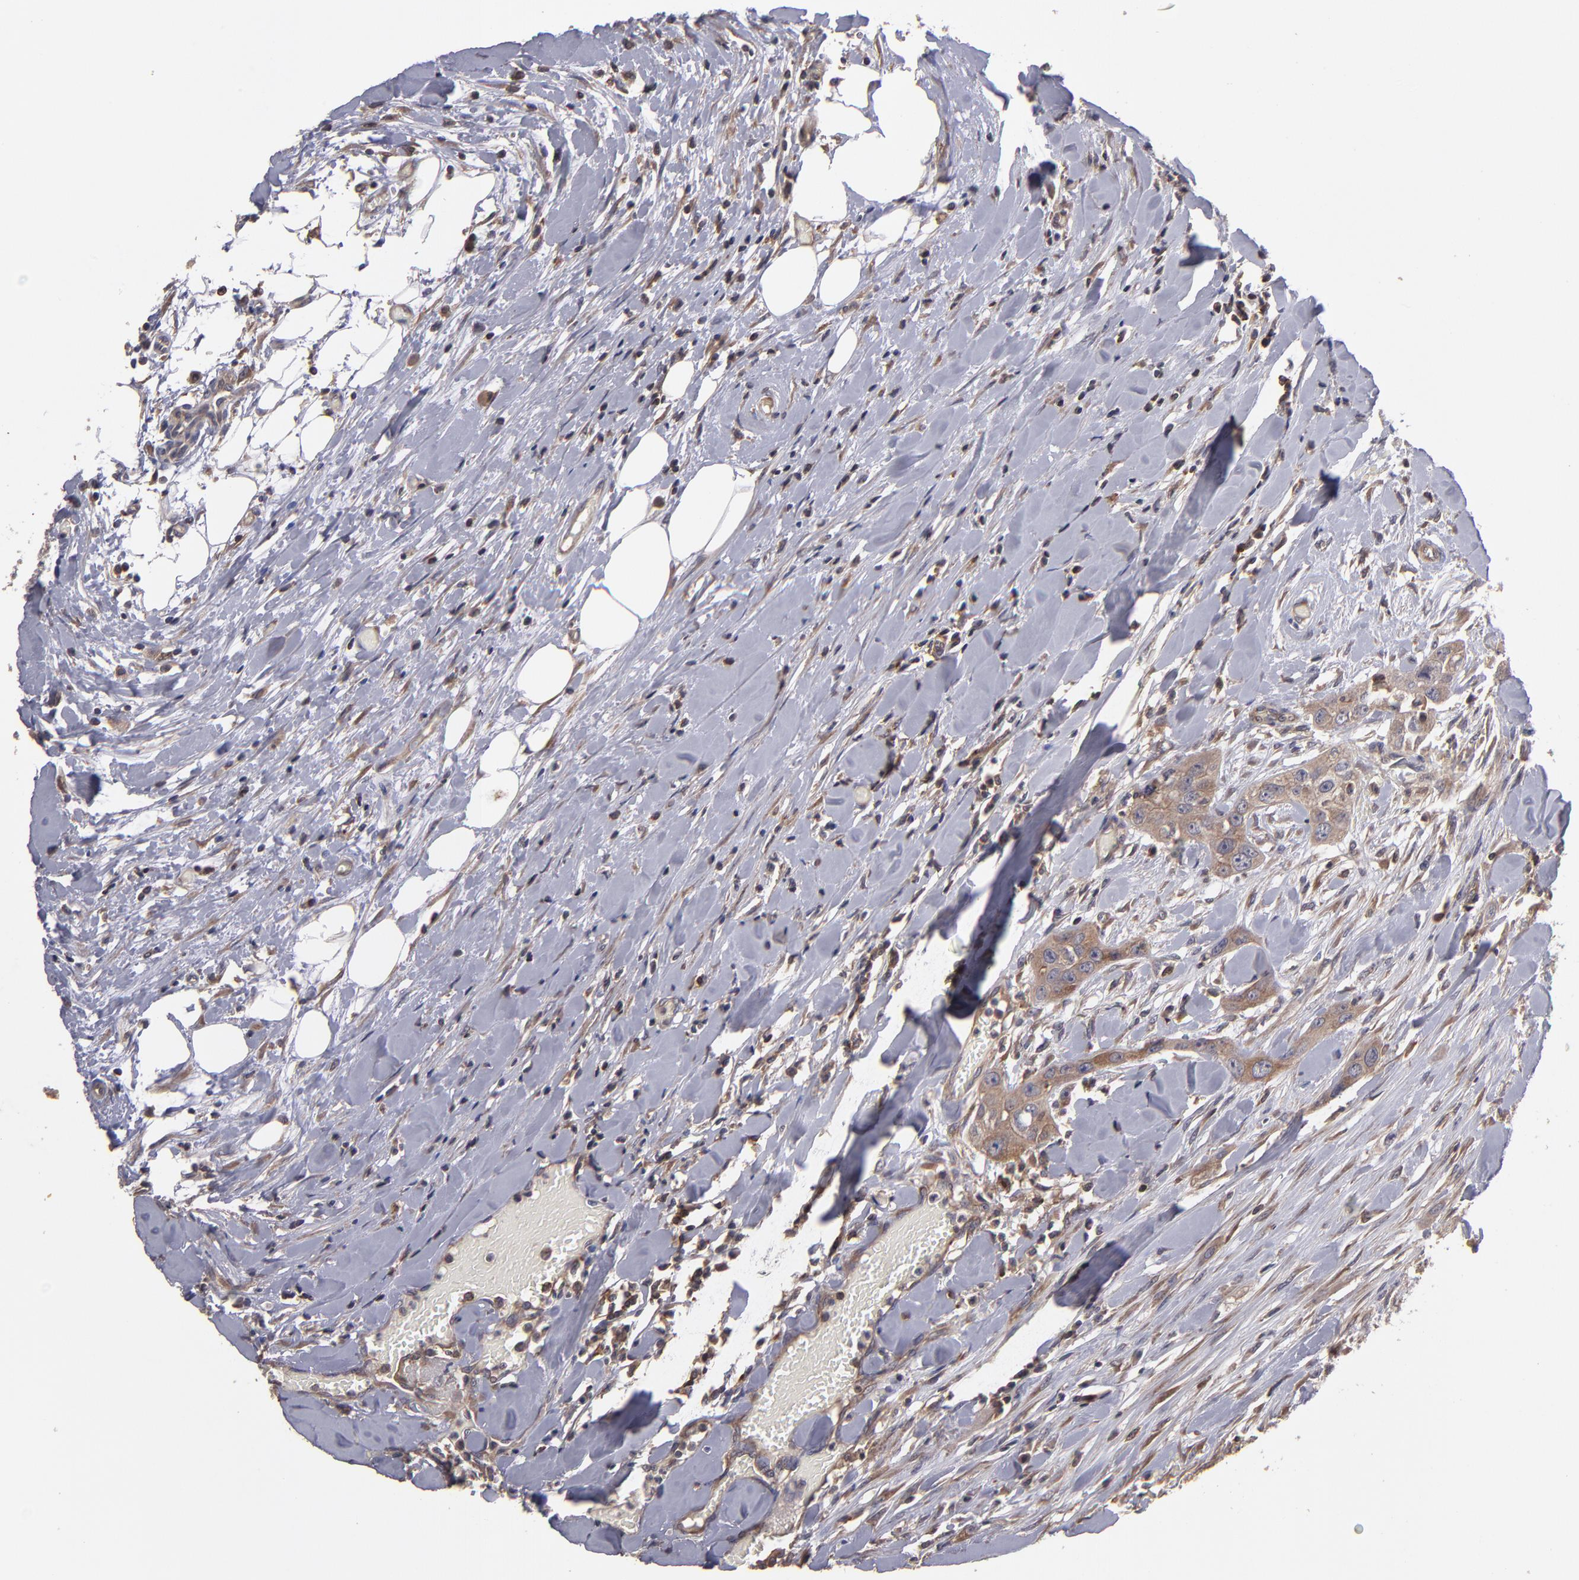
{"staining": {"intensity": "moderate", "quantity": ">75%", "location": "cytoplasmic/membranous"}, "tissue": "head and neck cancer", "cell_type": "Tumor cells", "image_type": "cancer", "snomed": [{"axis": "morphology", "description": "Neoplasm, malignant, NOS"}, {"axis": "topography", "description": "Salivary gland"}, {"axis": "topography", "description": "Head-Neck"}], "caption": "Immunohistochemical staining of head and neck cancer demonstrates medium levels of moderate cytoplasmic/membranous expression in about >75% of tumor cells.", "gene": "NF2", "patient": {"sex": "male", "age": 43}}